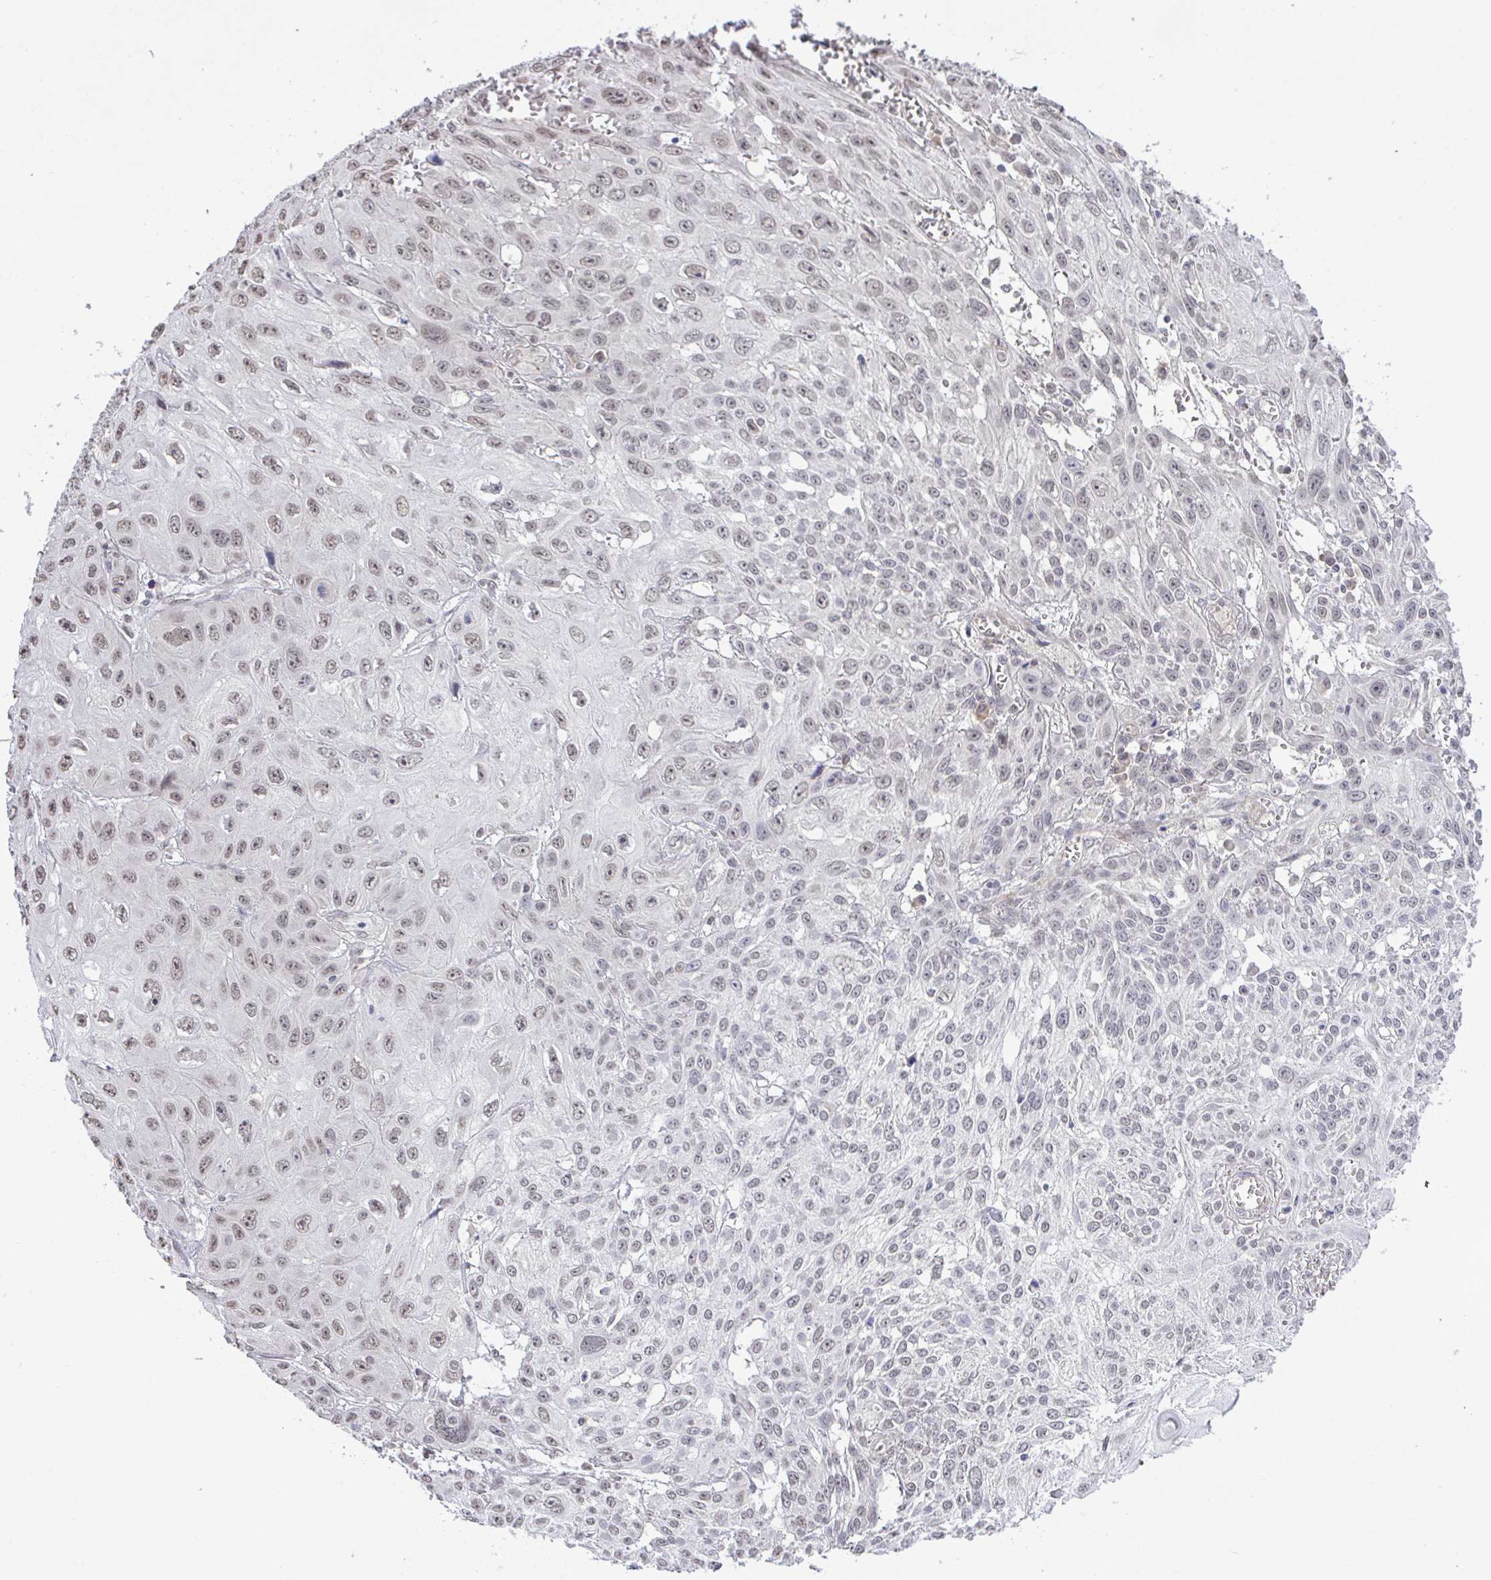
{"staining": {"intensity": "weak", "quantity": ">75%", "location": "nuclear"}, "tissue": "skin cancer", "cell_type": "Tumor cells", "image_type": "cancer", "snomed": [{"axis": "morphology", "description": "Squamous cell carcinoma, NOS"}, {"axis": "topography", "description": "Skin"}, {"axis": "topography", "description": "Vulva"}], "caption": "Immunohistochemistry (IHC) histopathology image of neoplastic tissue: skin squamous cell carcinoma stained using immunohistochemistry exhibits low levels of weak protein expression localized specifically in the nuclear of tumor cells, appearing as a nuclear brown color.", "gene": "C9orf64", "patient": {"sex": "female", "age": 71}}